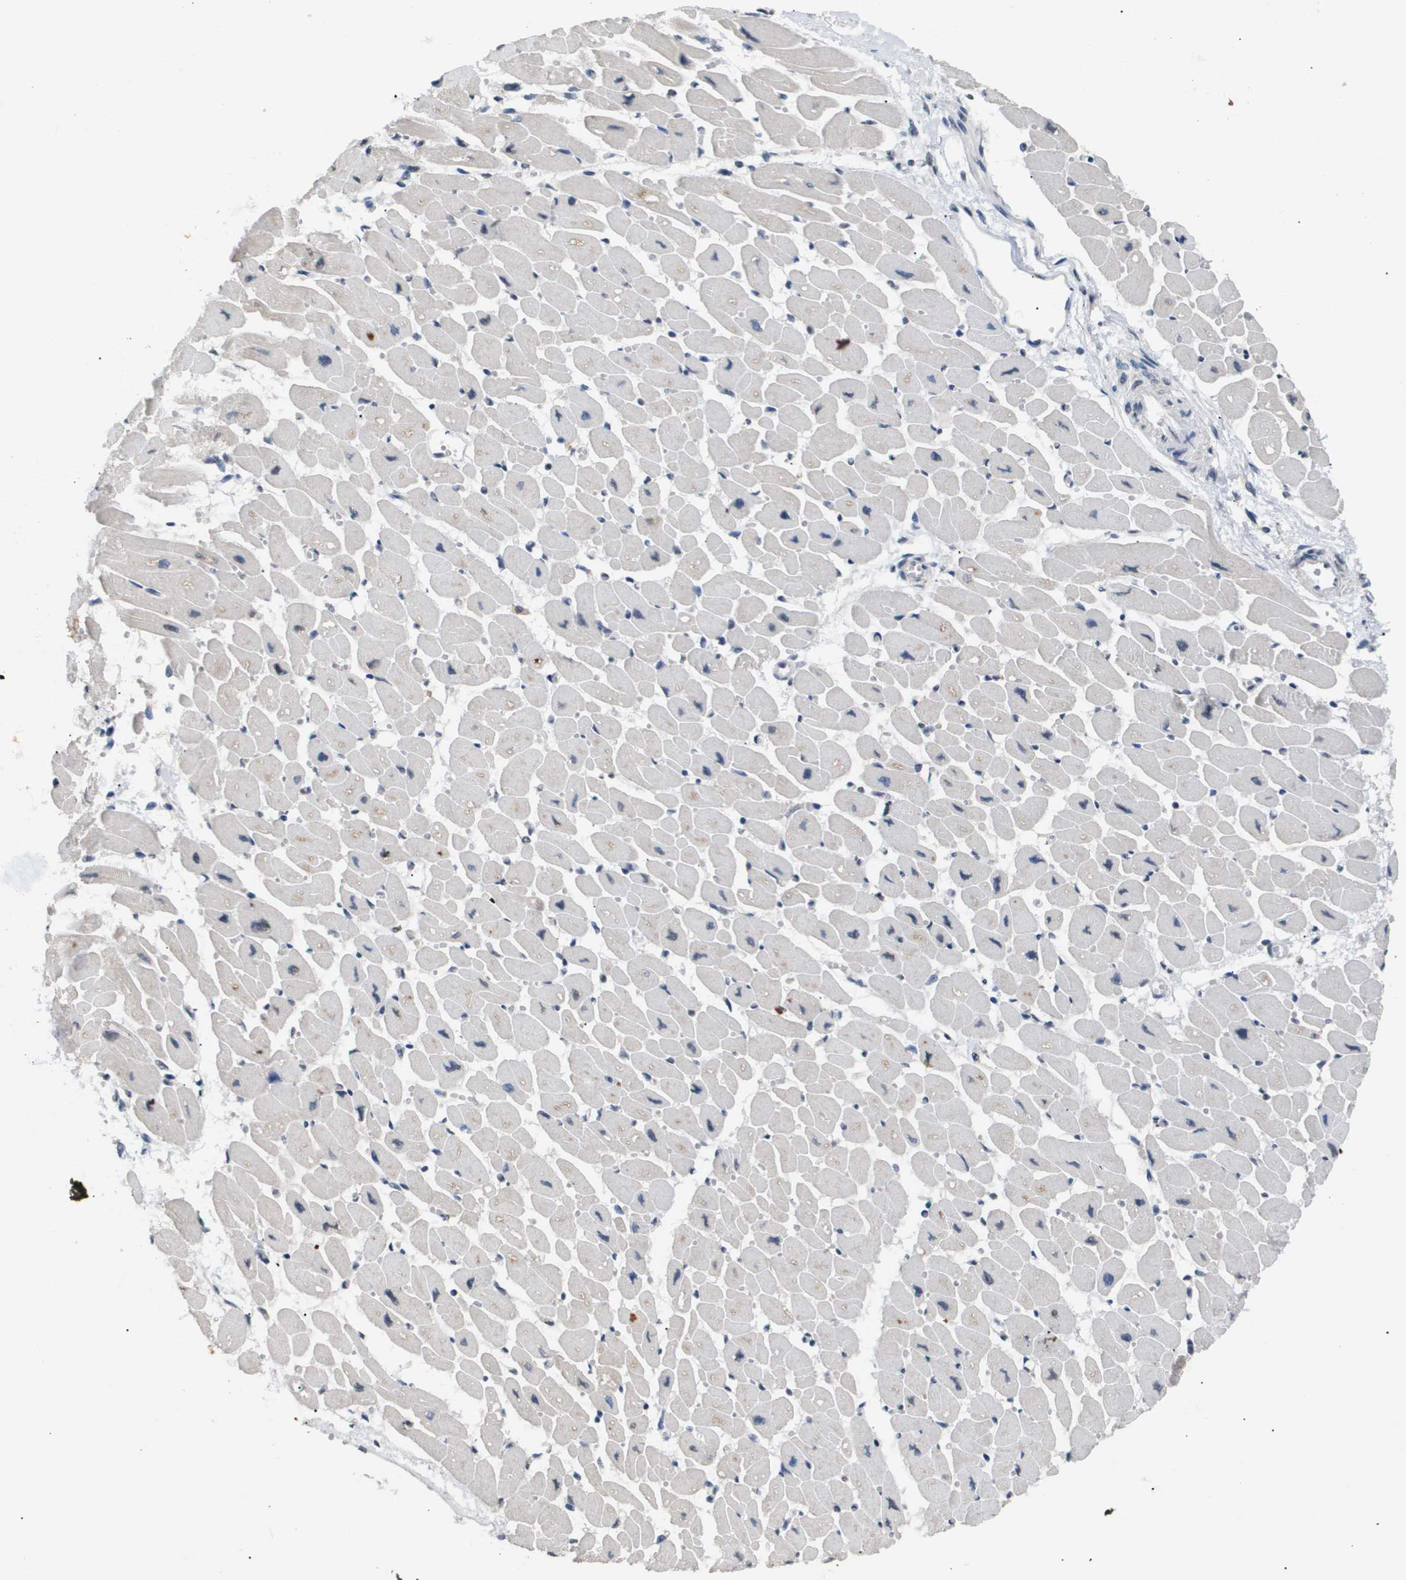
{"staining": {"intensity": "negative", "quantity": "none", "location": "none"}, "tissue": "heart muscle", "cell_type": "Cardiomyocytes", "image_type": "normal", "snomed": [{"axis": "morphology", "description": "Normal tissue, NOS"}, {"axis": "topography", "description": "Heart"}], "caption": "An image of human heart muscle is negative for staining in cardiomyocytes. (Stains: DAB immunohistochemistry with hematoxylin counter stain, Microscopy: brightfield microscopy at high magnification).", "gene": "ANAPC2", "patient": {"sex": "female", "age": 54}}